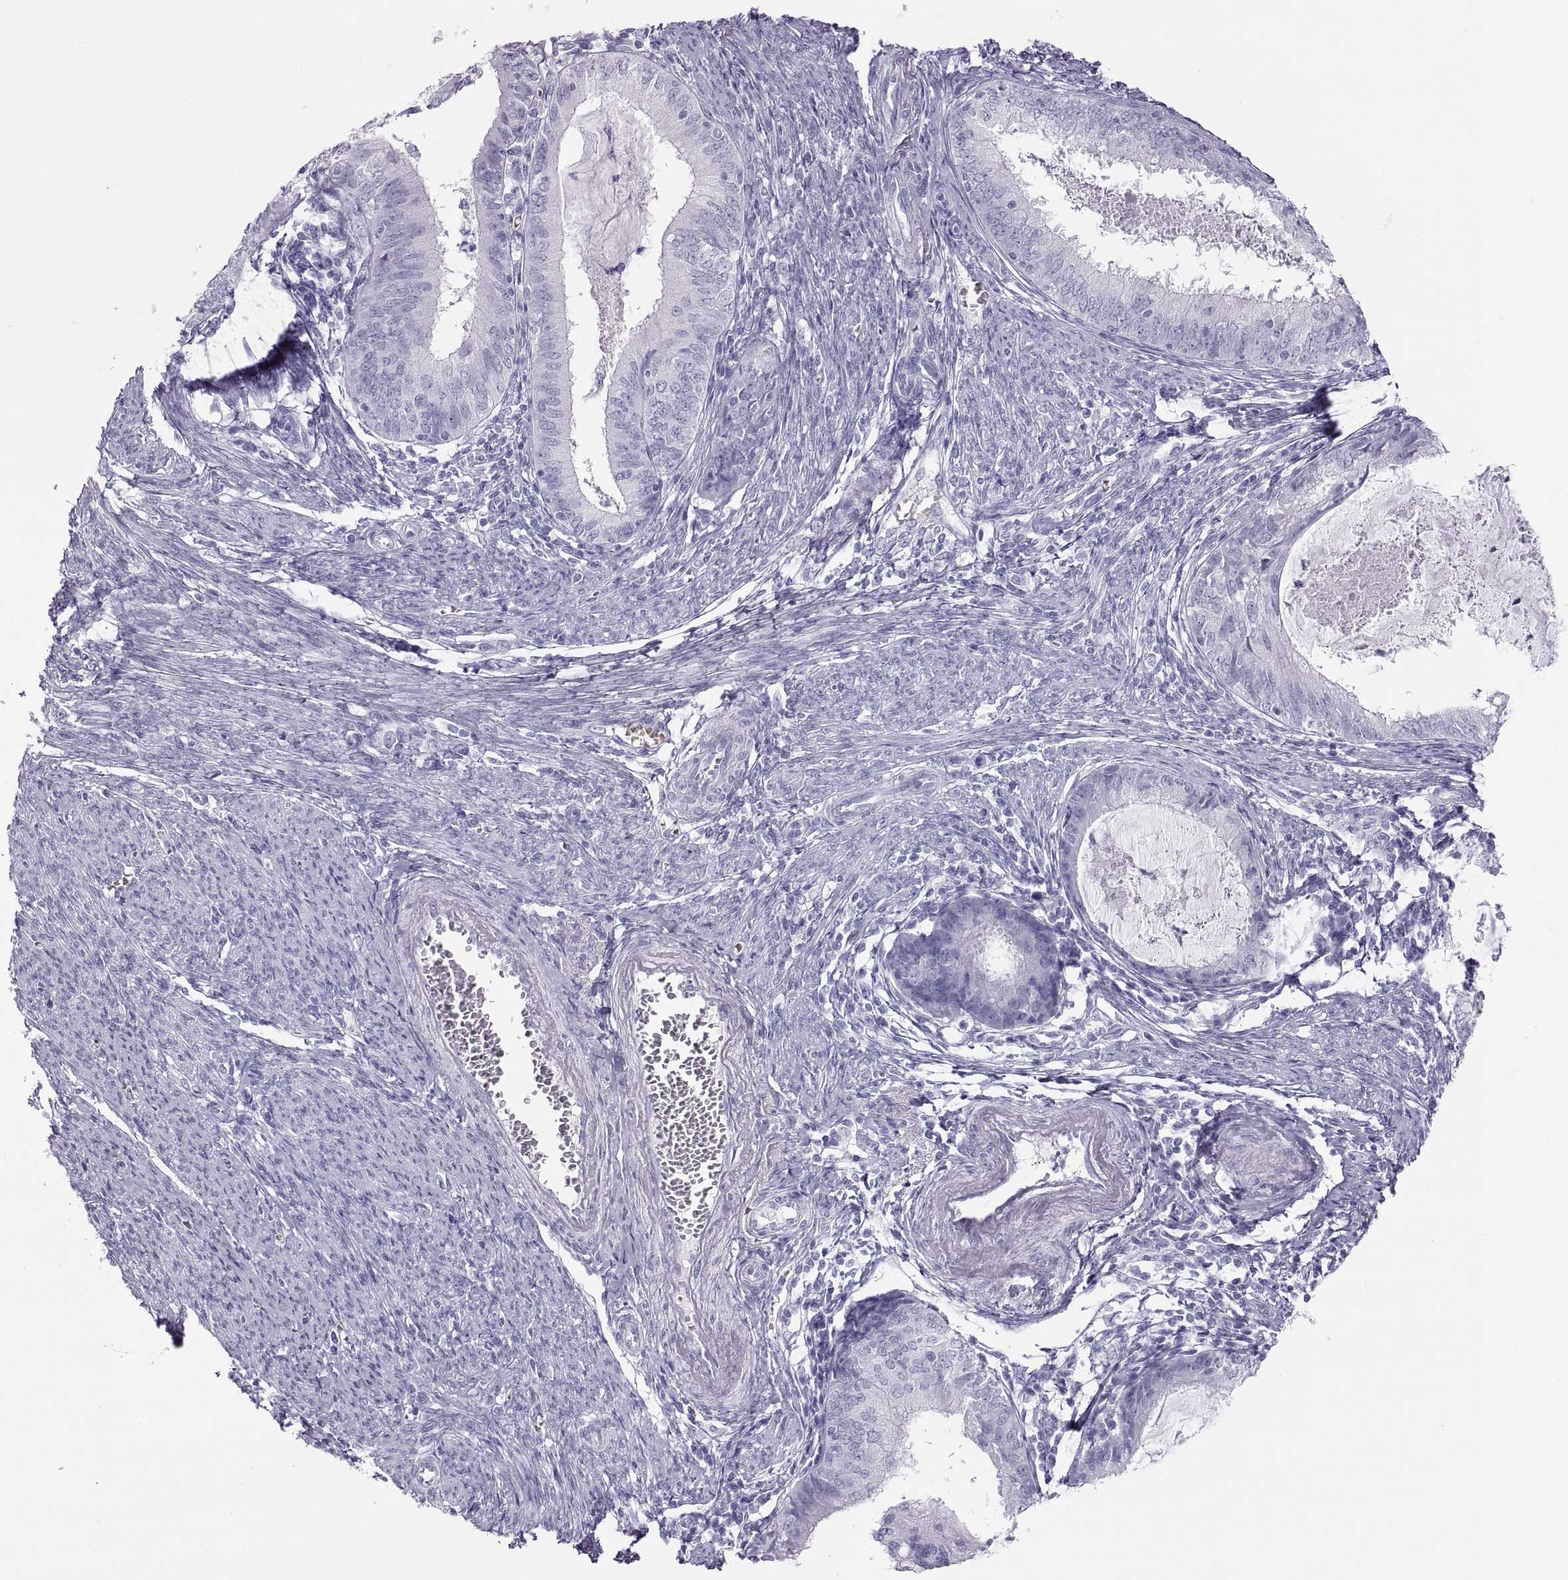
{"staining": {"intensity": "negative", "quantity": "none", "location": "none"}, "tissue": "endometrial cancer", "cell_type": "Tumor cells", "image_type": "cancer", "snomed": [{"axis": "morphology", "description": "Adenocarcinoma, NOS"}, {"axis": "topography", "description": "Endometrium"}], "caption": "This is a photomicrograph of IHC staining of adenocarcinoma (endometrial), which shows no positivity in tumor cells.", "gene": "SEMG1", "patient": {"sex": "female", "age": 57}}